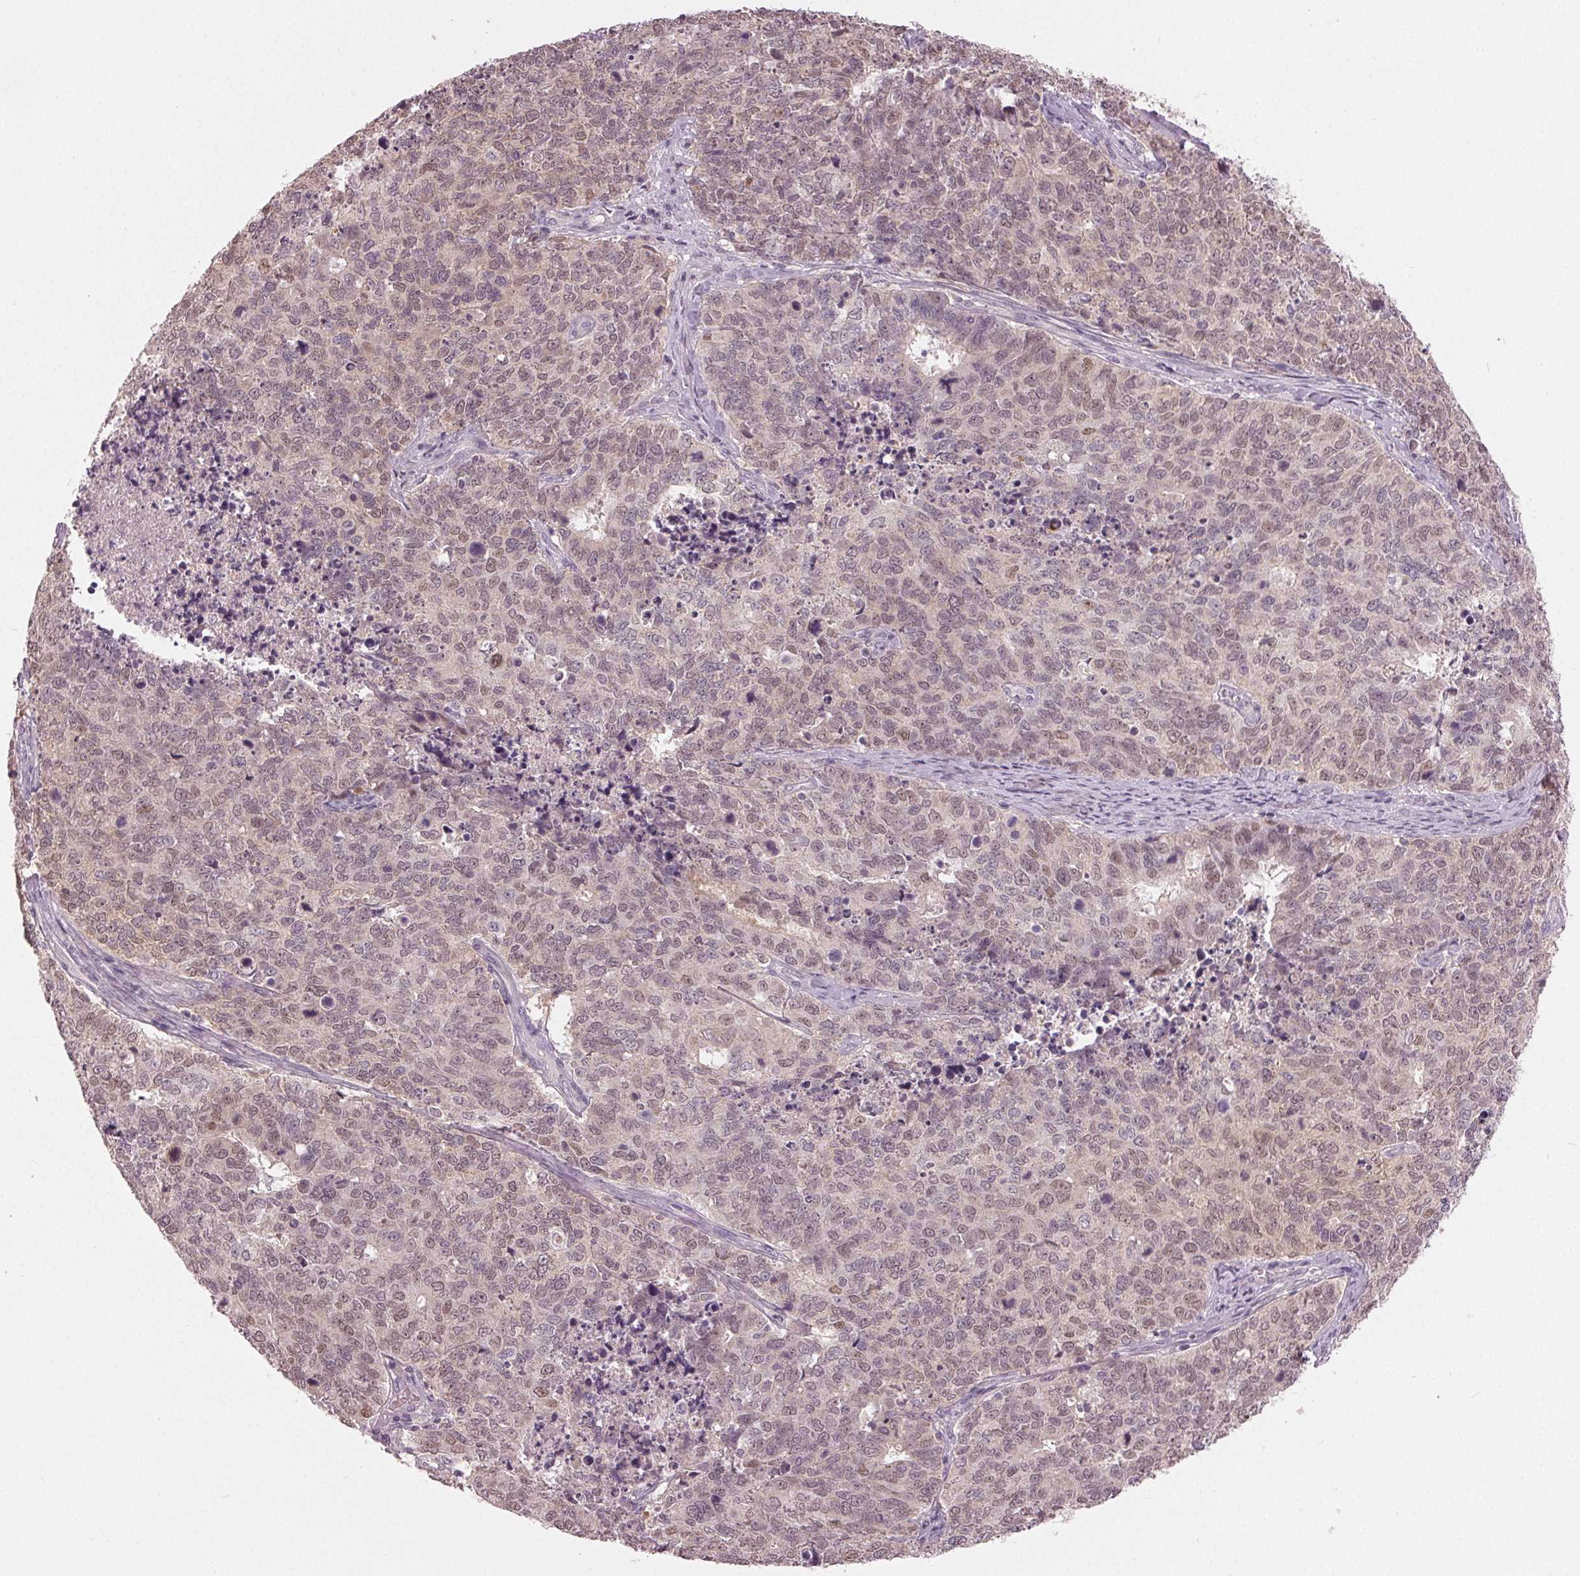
{"staining": {"intensity": "negative", "quantity": "none", "location": "none"}, "tissue": "cervical cancer", "cell_type": "Tumor cells", "image_type": "cancer", "snomed": [{"axis": "morphology", "description": "Adenocarcinoma, NOS"}, {"axis": "topography", "description": "Cervix"}], "caption": "IHC image of neoplastic tissue: cervical cancer (adenocarcinoma) stained with DAB (3,3'-diaminobenzidine) reveals no significant protein staining in tumor cells. Brightfield microscopy of IHC stained with DAB (3,3'-diaminobenzidine) (brown) and hematoxylin (blue), captured at high magnification.", "gene": "ZNF605", "patient": {"sex": "female", "age": 63}}